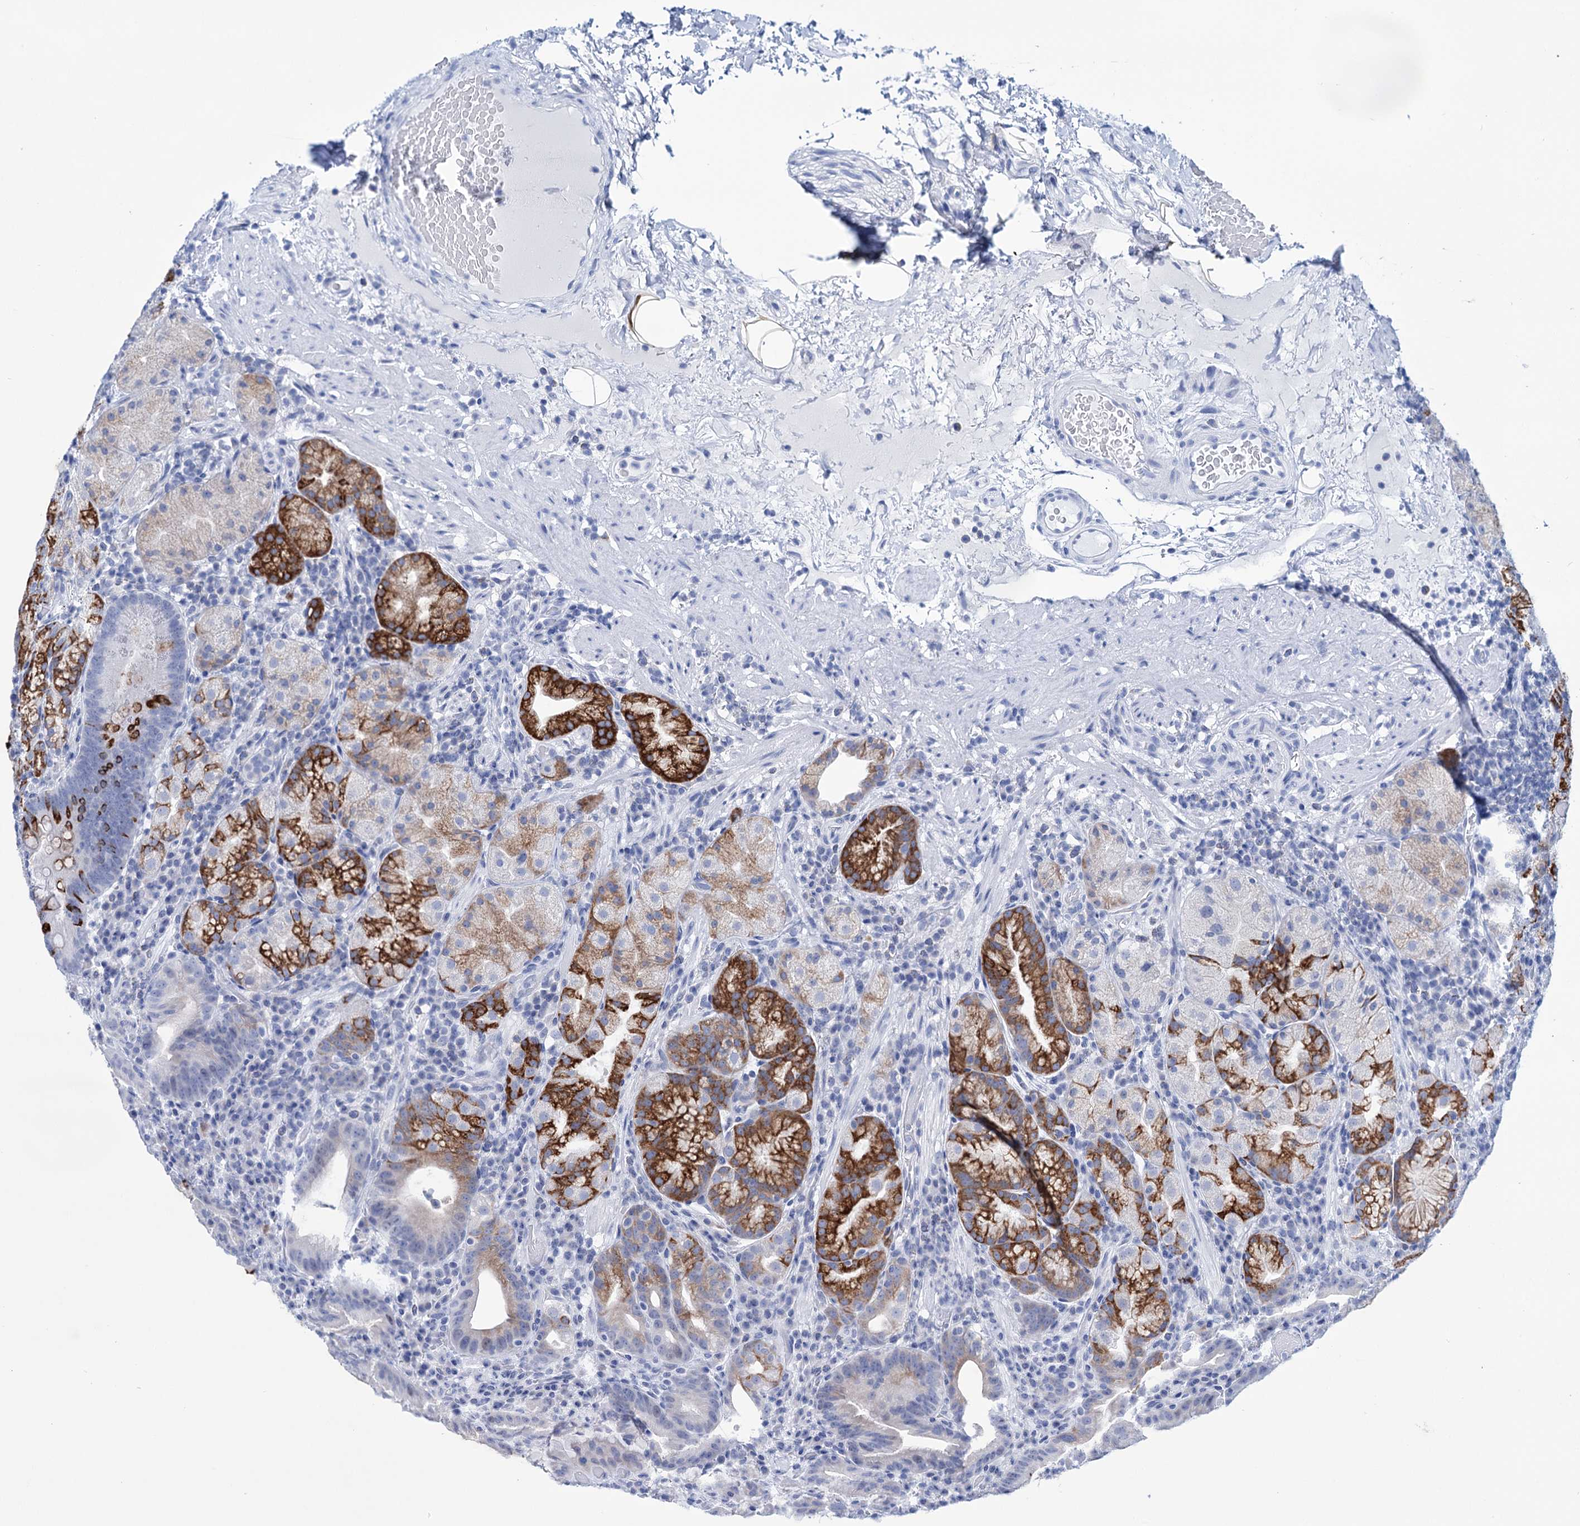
{"staining": {"intensity": "moderate", "quantity": "25%-75%", "location": "cytoplasmic/membranous"}, "tissue": "stomach", "cell_type": "Glandular cells", "image_type": "normal", "snomed": [{"axis": "morphology", "description": "Normal tissue, NOS"}, {"axis": "morphology", "description": "Inflammation, NOS"}, {"axis": "topography", "description": "Stomach"}], "caption": "A high-resolution histopathology image shows IHC staining of unremarkable stomach, which reveals moderate cytoplasmic/membranous staining in about 25%-75% of glandular cells.", "gene": "FBXW12", "patient": {"sex": "male", "age": 79}}